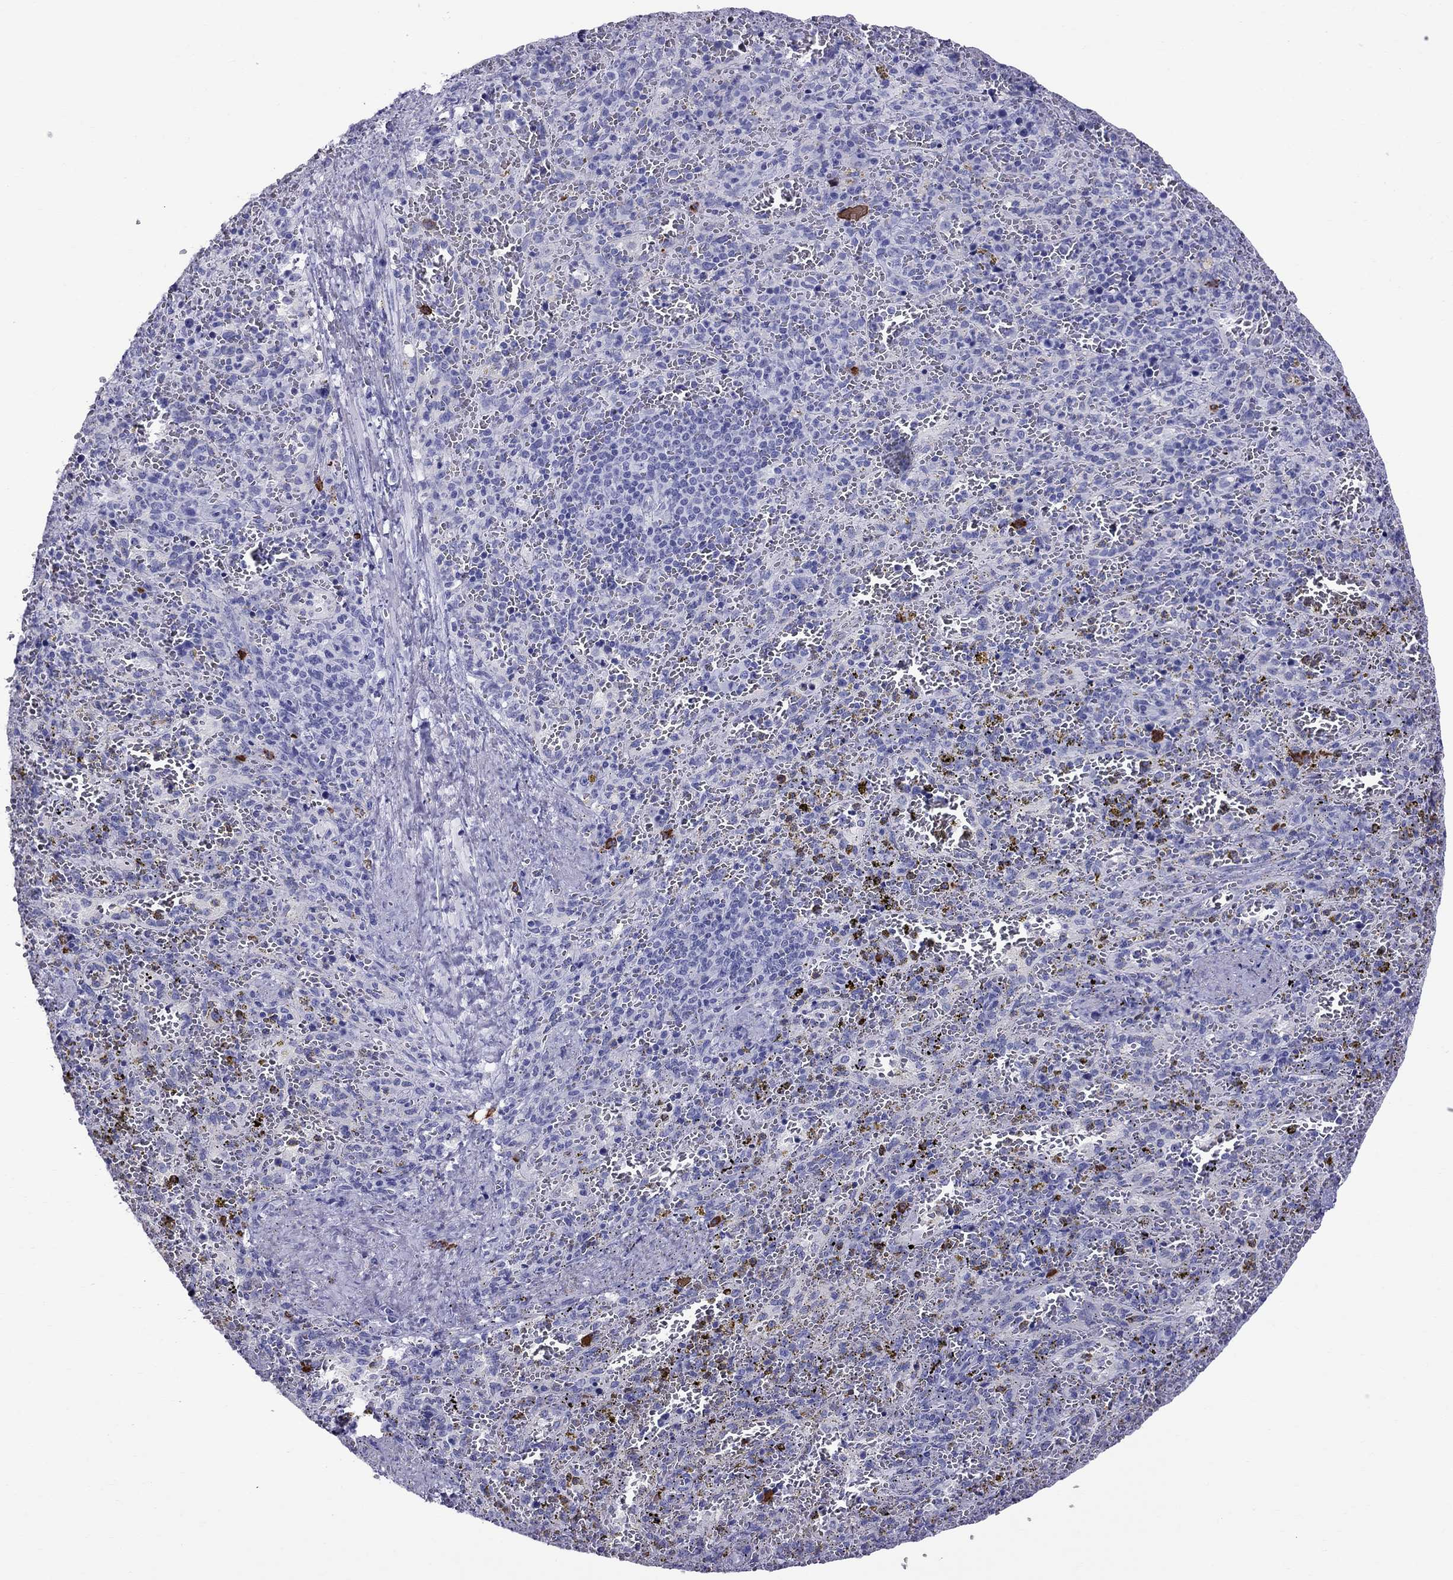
{"staining": {"intensity": "strong", "quantity": "<25%", "location": "cytoplasmic/membranous"}, "tissue": "spleen", "cell_type": "Cells in red pulp", "image_type": "normal", "snomed": [{"axis": "morphology", "description": "Normal tissue, NOS"}, {"axis": "topography", "description": "Spleen"}], "caption": "Brown immunohistochemical staining in unremarkable human spleen exhibits strong cytoplasmic/membranous staining in about <25% of cells in red pulp. (DAB IHC with brightfield microscopy, high magnification).", "gene": "SCART1", "patient": {"sex": "female", "age": 50}}